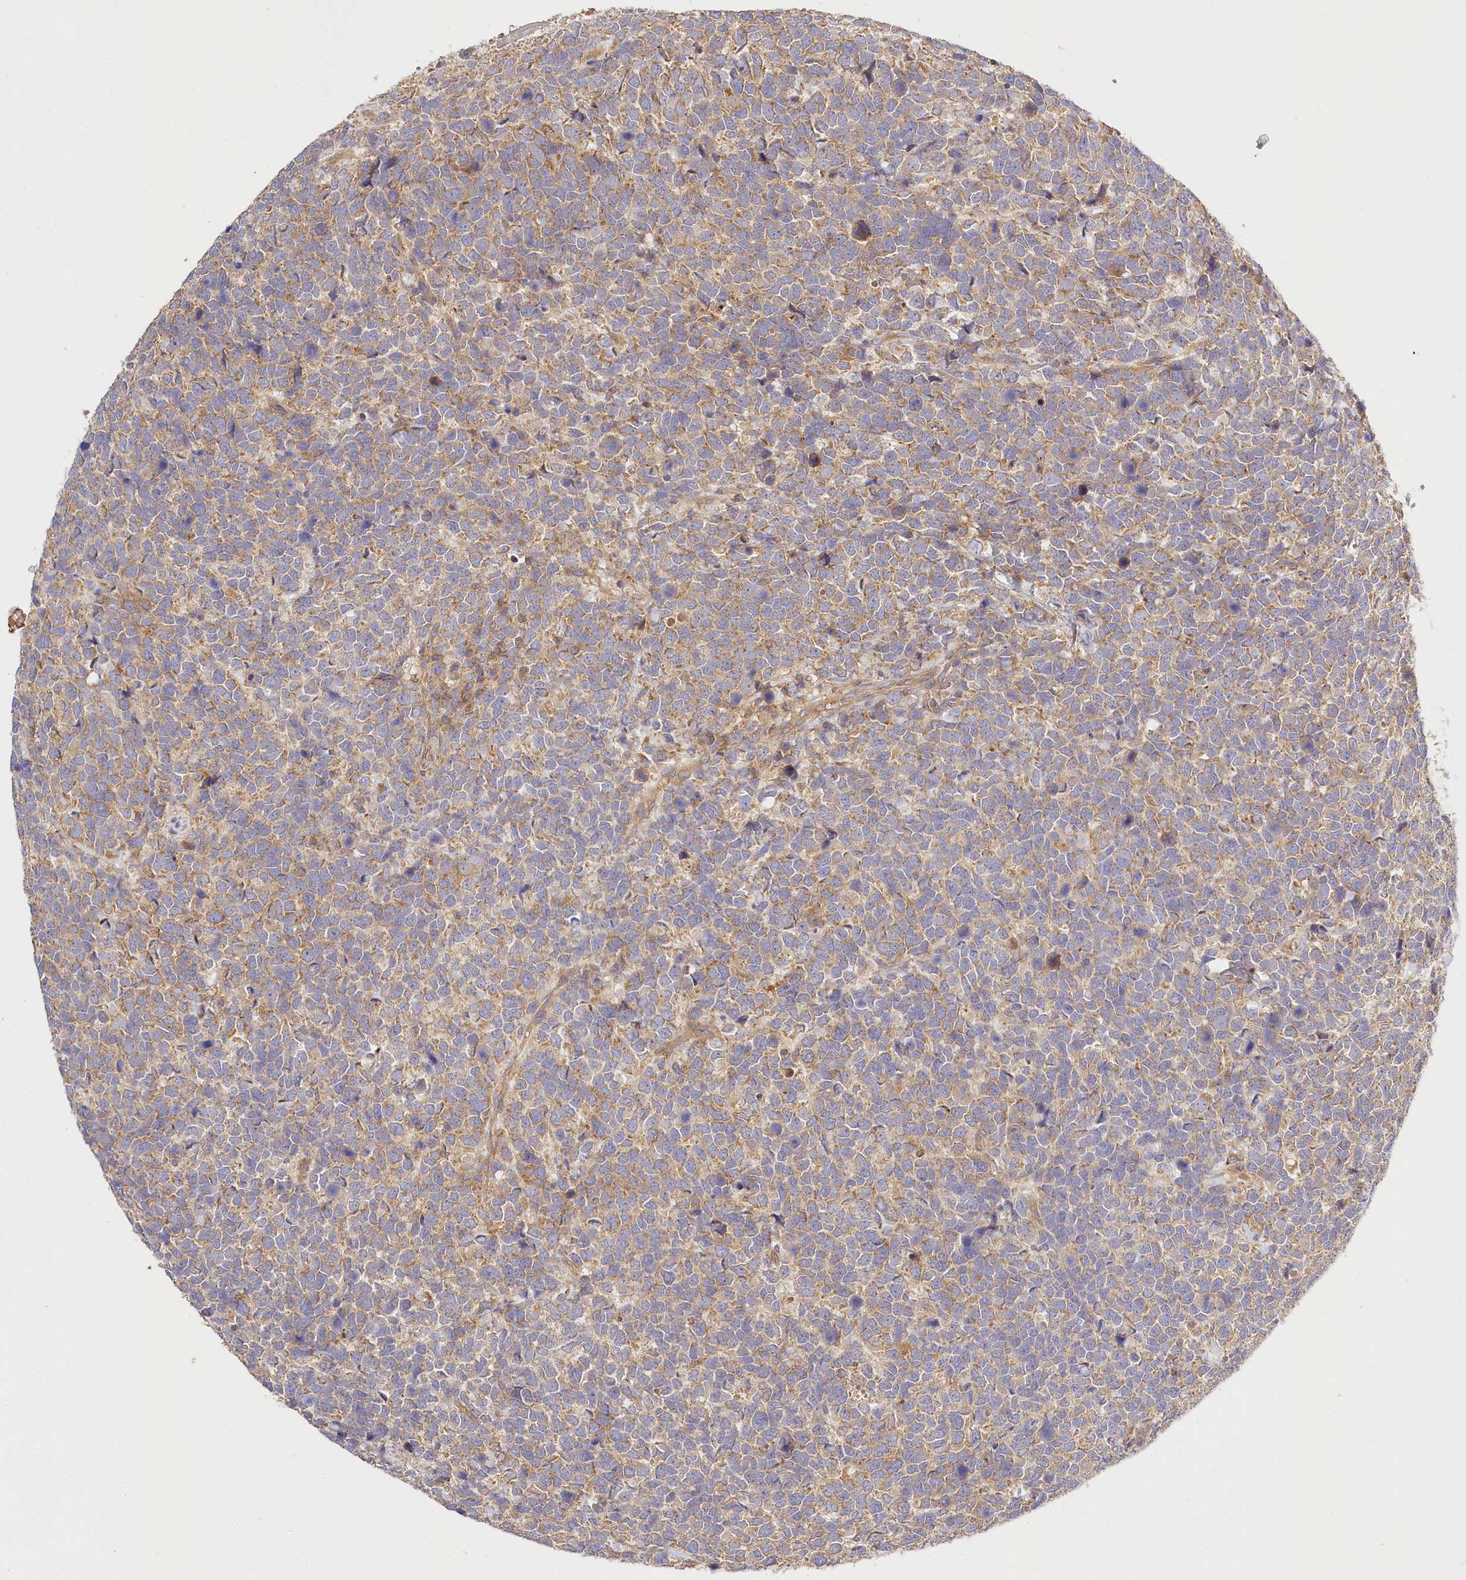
{"staining": {"intensity": "weak", "quantity": ">75%", "location": "cytoplasmic/membranous"}, "tissue": "urothelial cancer", "cell_type": "Tumor cells", "image_type": "cancer", "snomed": [{"axis": "morphology", "description": "Urothelial carcinoma, High grade"}, {"axis": "topography", "description": "Urinary bladder"}], "caption": "Urothelial cancer stained with DAB immunohistochemistry (IHC) demonstrates low levels of weak cytoplasmic/membranous positivity in about >75% of tumor cells. The protein of interest is shown in brown color, while the nuclei are stained blue.", "gene": "LSS", "patient": {"sex": "female", "age": 82}}